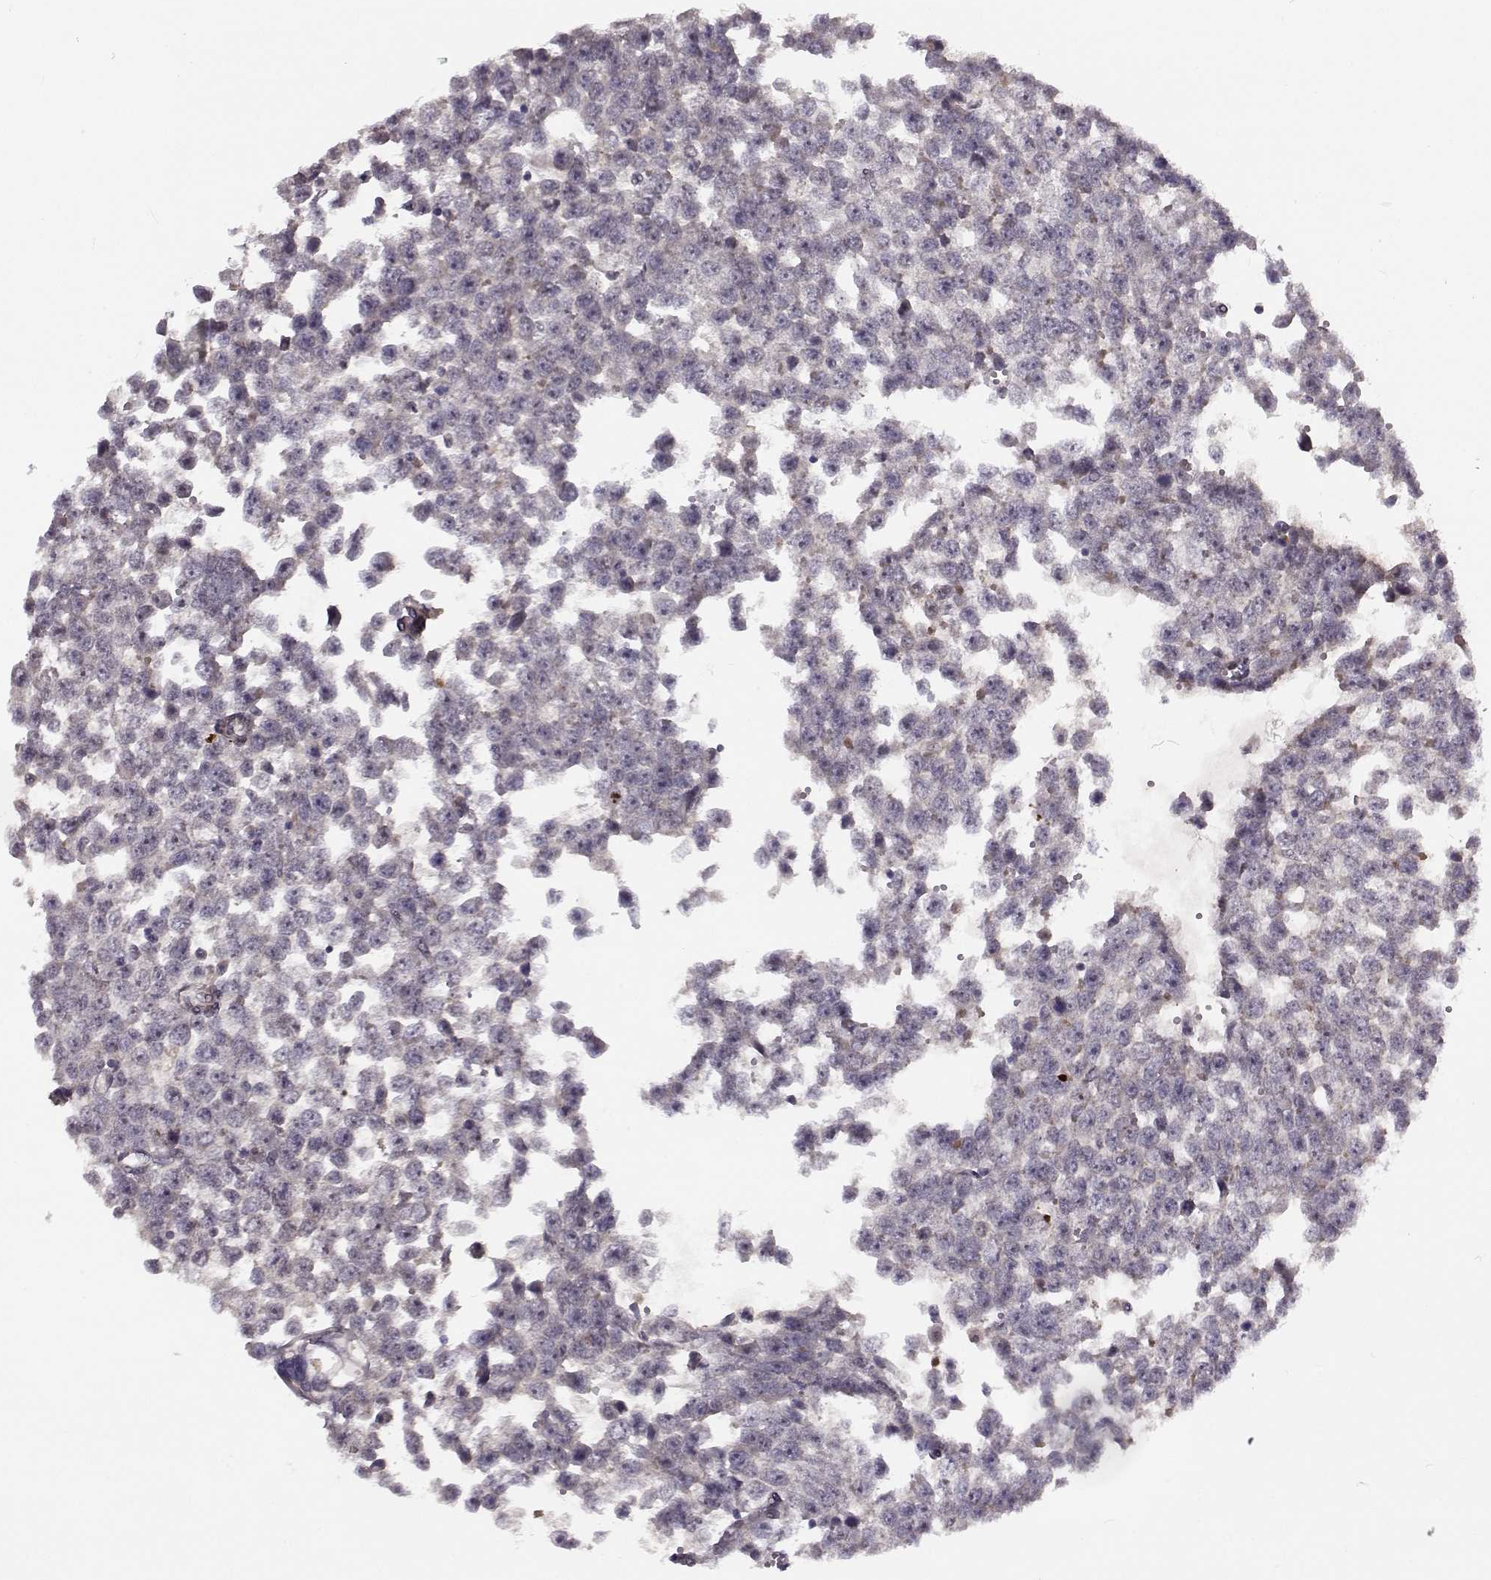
{"staining": {"intensity": "negative", "quantity": "none", "location": "none"}, "tissue": "testis cancer", "cell_type": "Tumor cells", "image_type": "cancer", "snomed": [{"axis": "morphology", "description": "Normal tissue, NOS"}, {"axis": "morphology", "description": "Seminoma, NOS"}, {"axis": "topography", "description": "Testis"}, {"axis": "topography", "description": "Epididymis"}], "caption": "Immunohistochemistry (IHC) of testis cancer (seminoma) exhibits no expression in tumor cells.", "gene": "RGS9BP", "patient": {"sex": "male", "age": 34}}